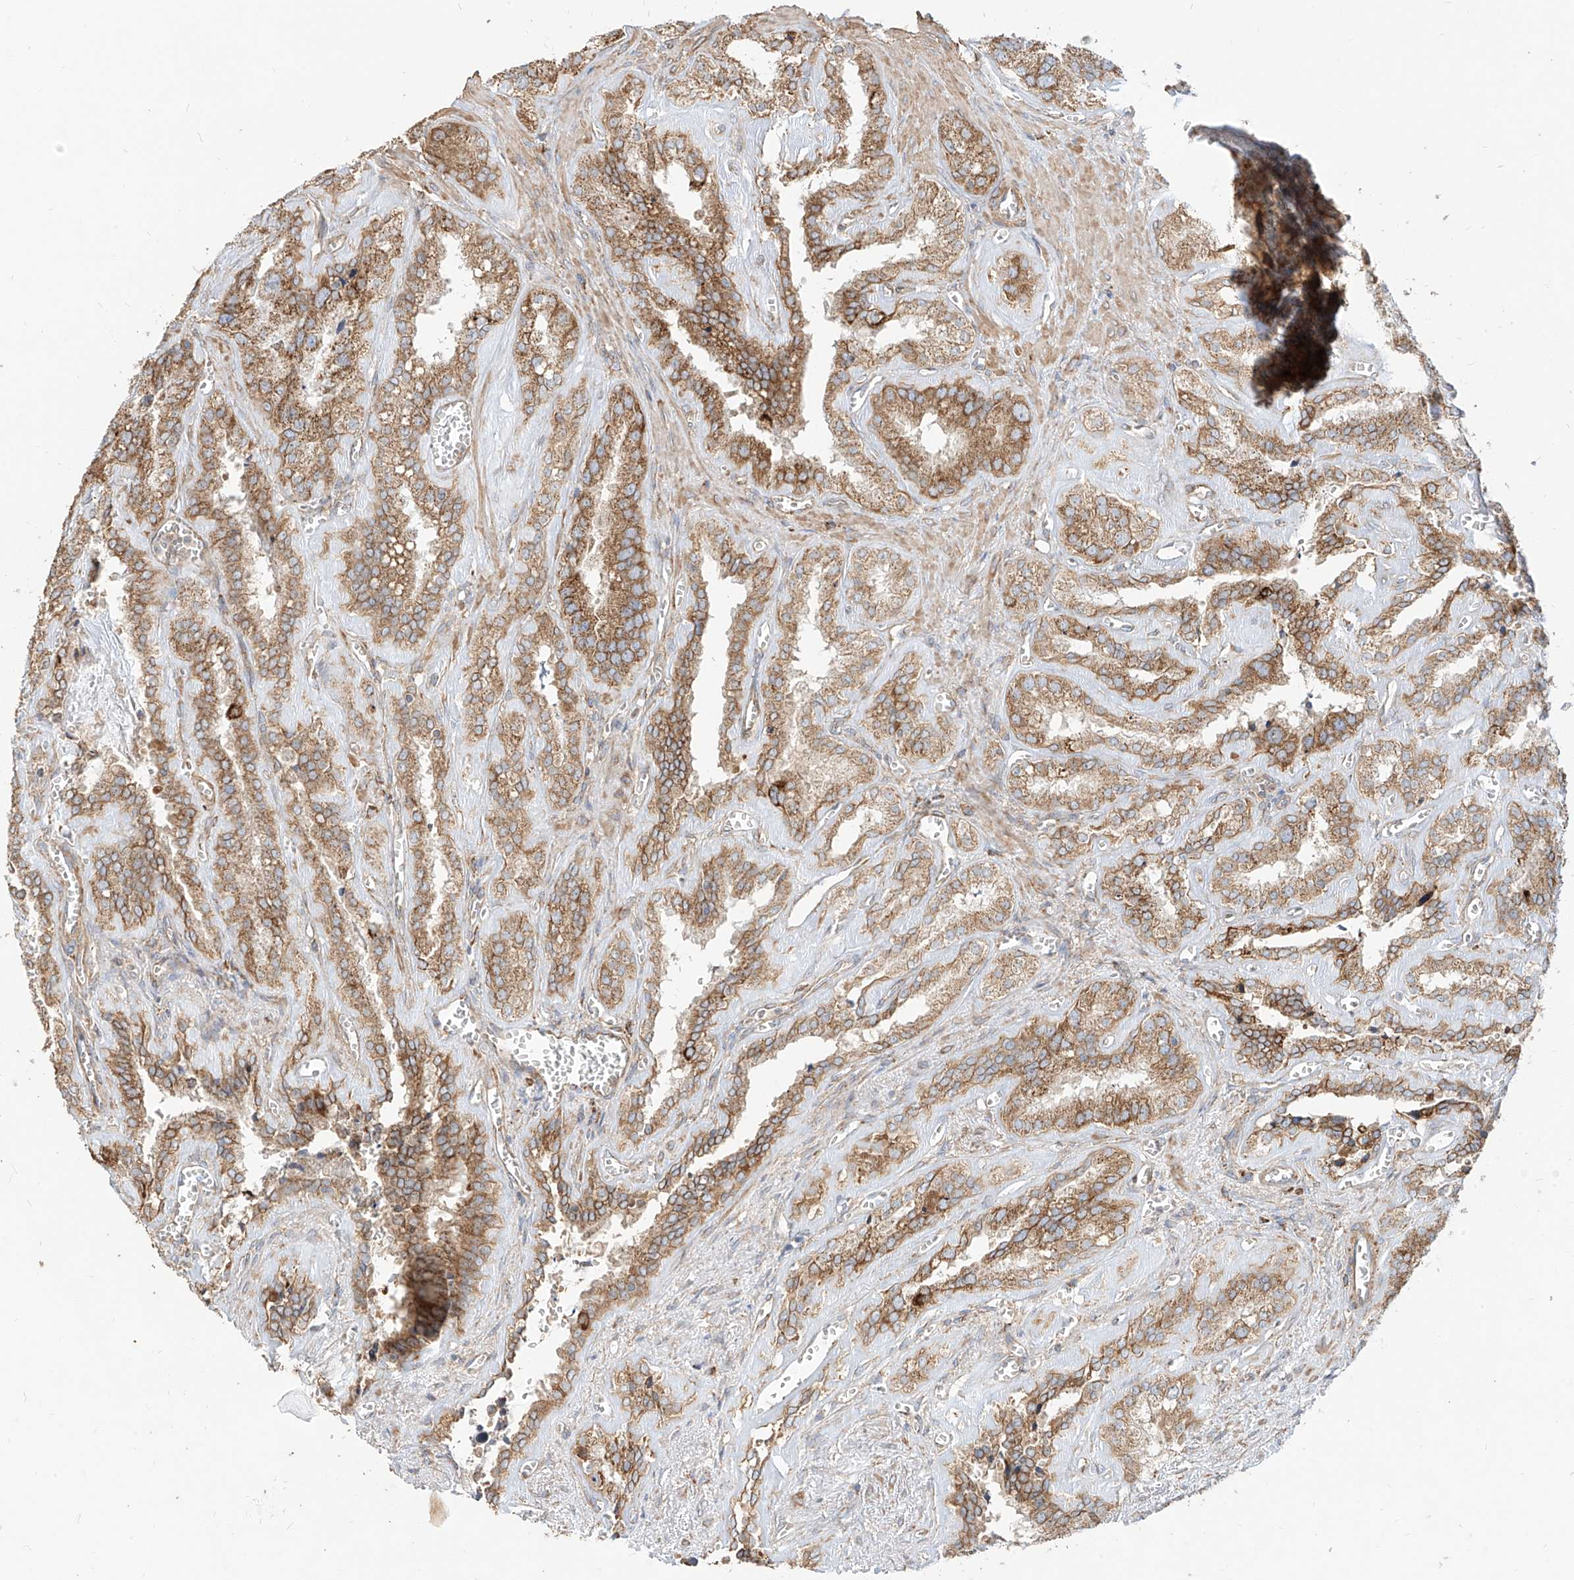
{"staining": {"intensity": "moderate", "quantity": ">75%", "location": "cytoplasmic/membranous"}, "tissue": "seminal vesicle", "cell_type": "Glandular cells", "image_type": "normal", "snomed": [{"axis": "morphology", "description": "Normal tissue, NOS"}, {"axis": "topography", "description": "Prostate"}, {"axis": "topography", "description": "Seminal veicle"}], "caption": "Brown immunohistochemical staining in normal seminal vesicle shows moderate cytoplasmic/membranous expression in approximately >75% of glandular cells. Nuclei are stained in blue.", "gene": "PLCL1", "patient": {"sex": "male", "age": 59}}